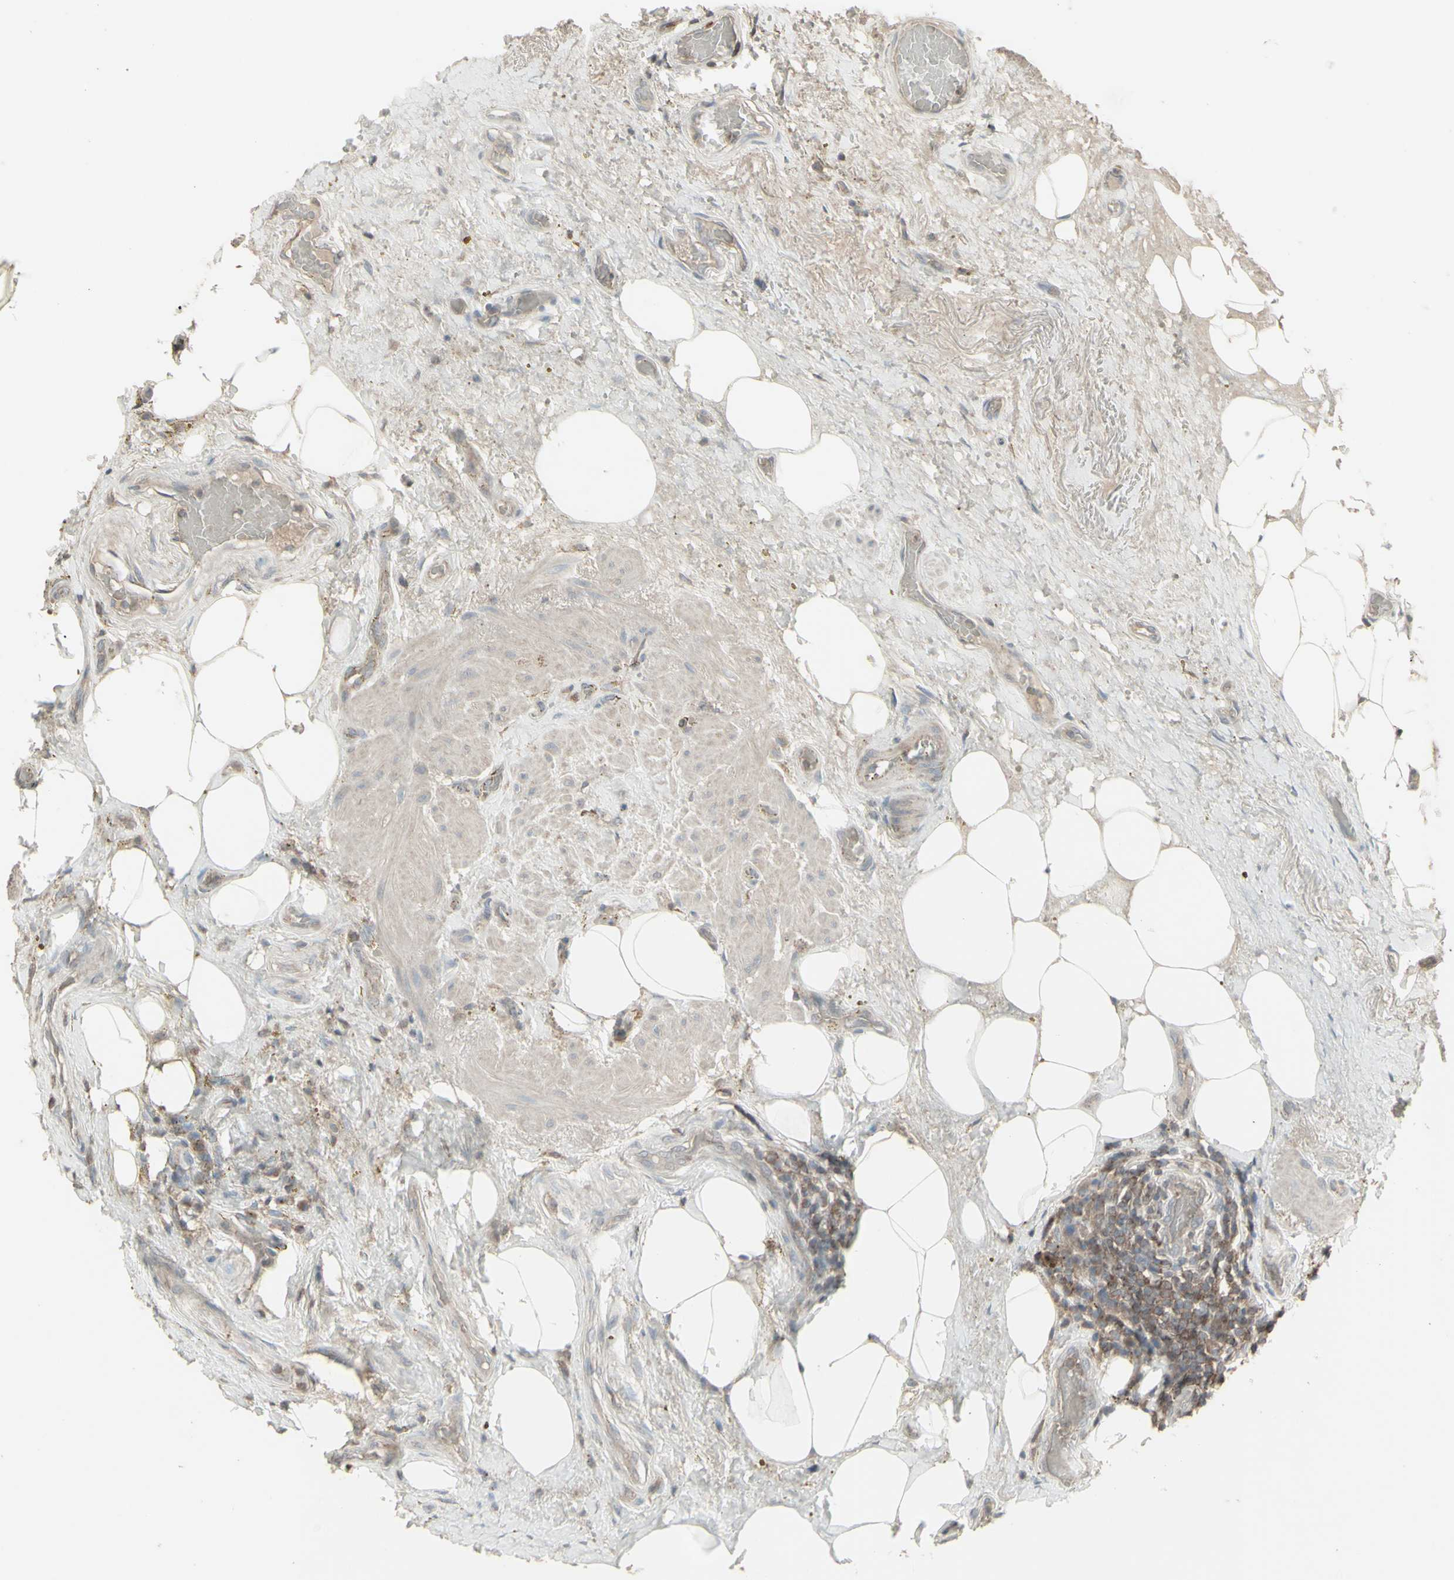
{"staining": {"intensity": "negative", "quantity": "none", "location": "none"}, "tissue": "thyroid cancer", "cell_type": "Tumor cells", "image_type": "cancer", "snomed": [{"axis": "morphology", "description": "Papillary adenocarcinoma, NOS"}, {"axis": "topography", "description": "Thyroid gland"}], "caption": "An image of human thyroid cancer is negative for staining in tumor cells. (Immunohistochemistry (ihc), brightfield microscopy, high magnification).", "gene": "CSK", "patient": {"sex": "male", "age": 77}}